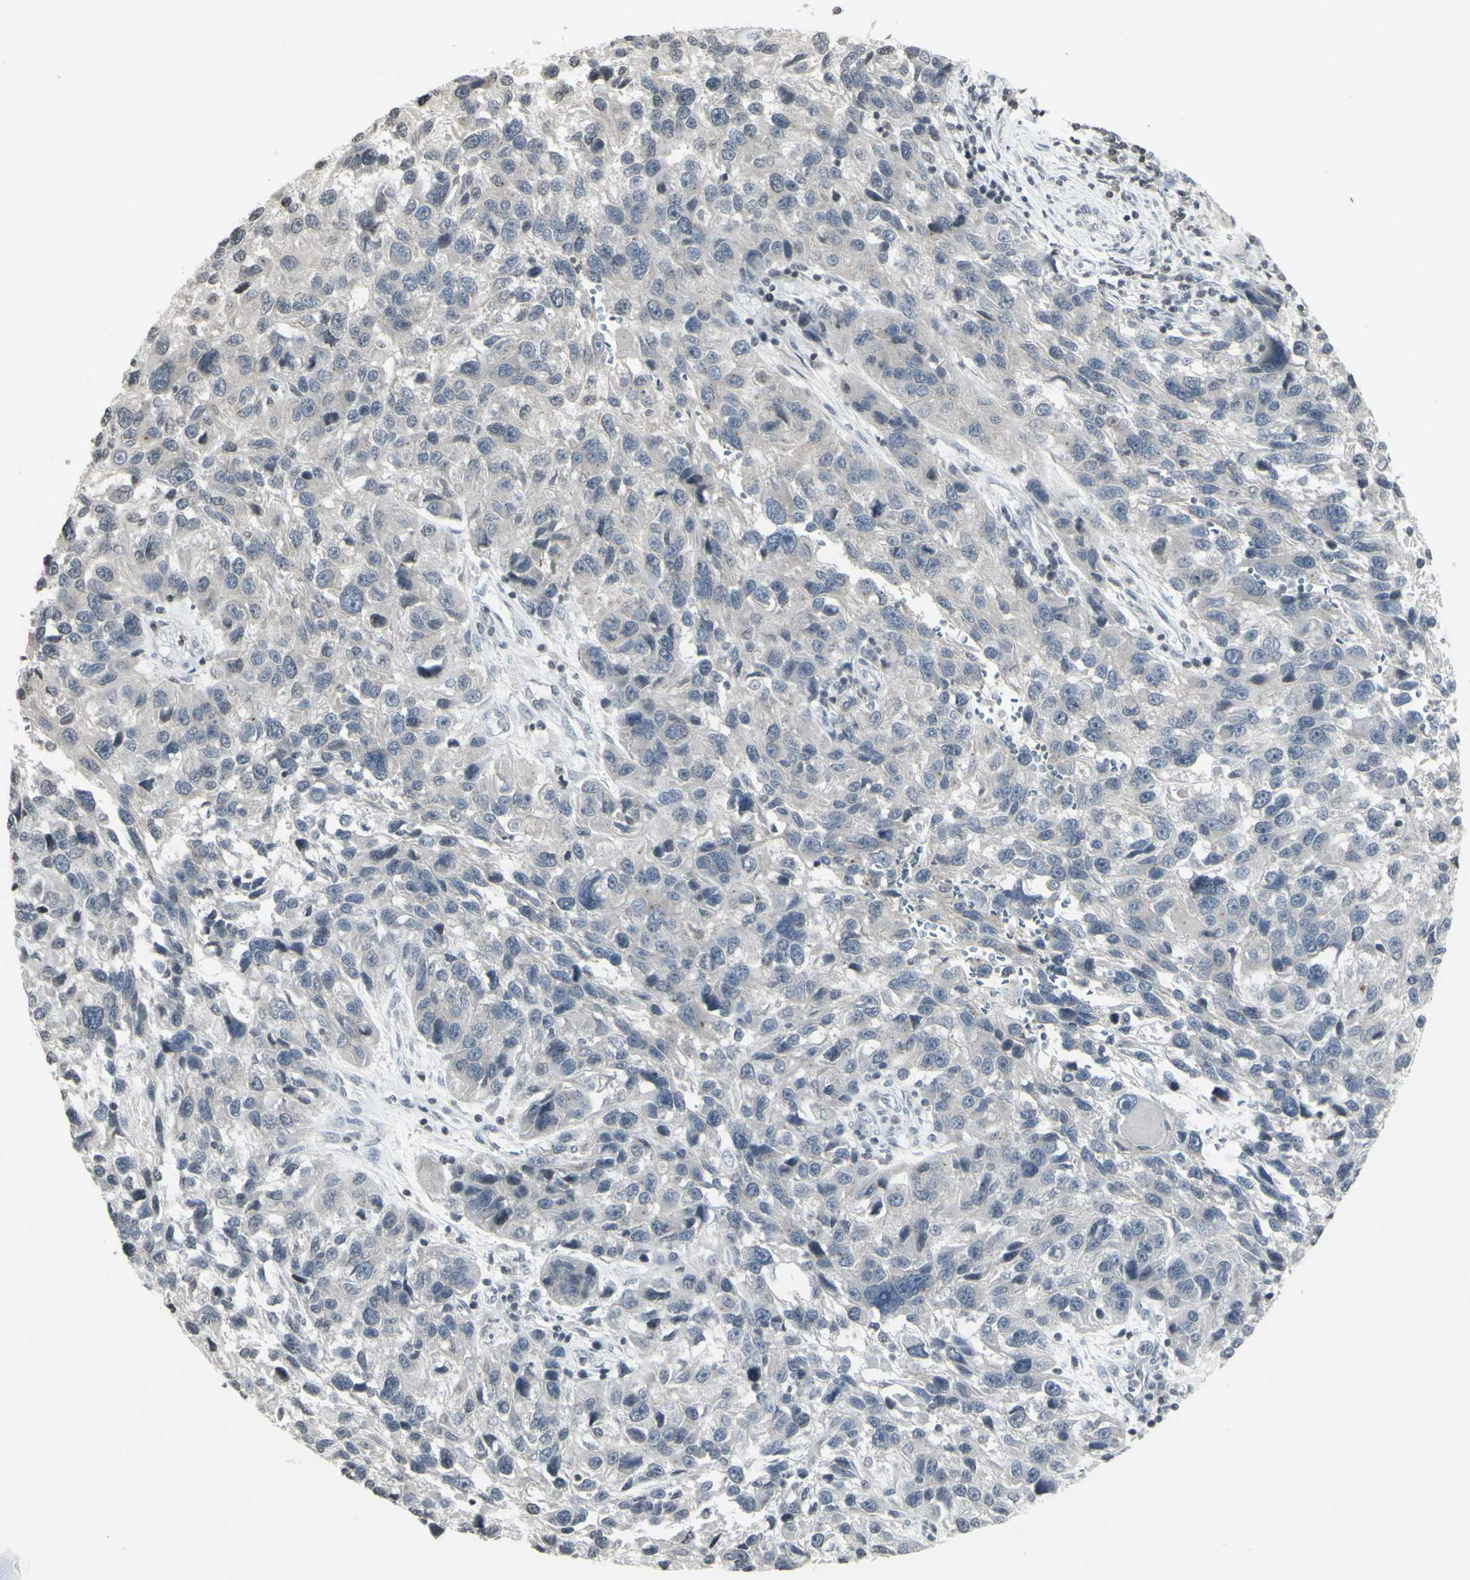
{"staining": {"intensity": "negative", "quantity": "none", "location": "none"}, "tissue": "melanoma", "cell_type": "Tumor cells", "image_type": "cancer", "snomed": [{"axis": "morphology", "description": "Malignant melanoma, NOS"}, {"axis": "topography", "description": "Skin"}], "caption": "High magnification brightfield microscopy of melanoma stained with DAB (3,3'-diaminobenzidine) (brown) and counterstained with hematoxylin (blue): tumor cells show no significant positivity.", "gene": "MUC5AC", "patient": {"sex": "male", "age": 53}}